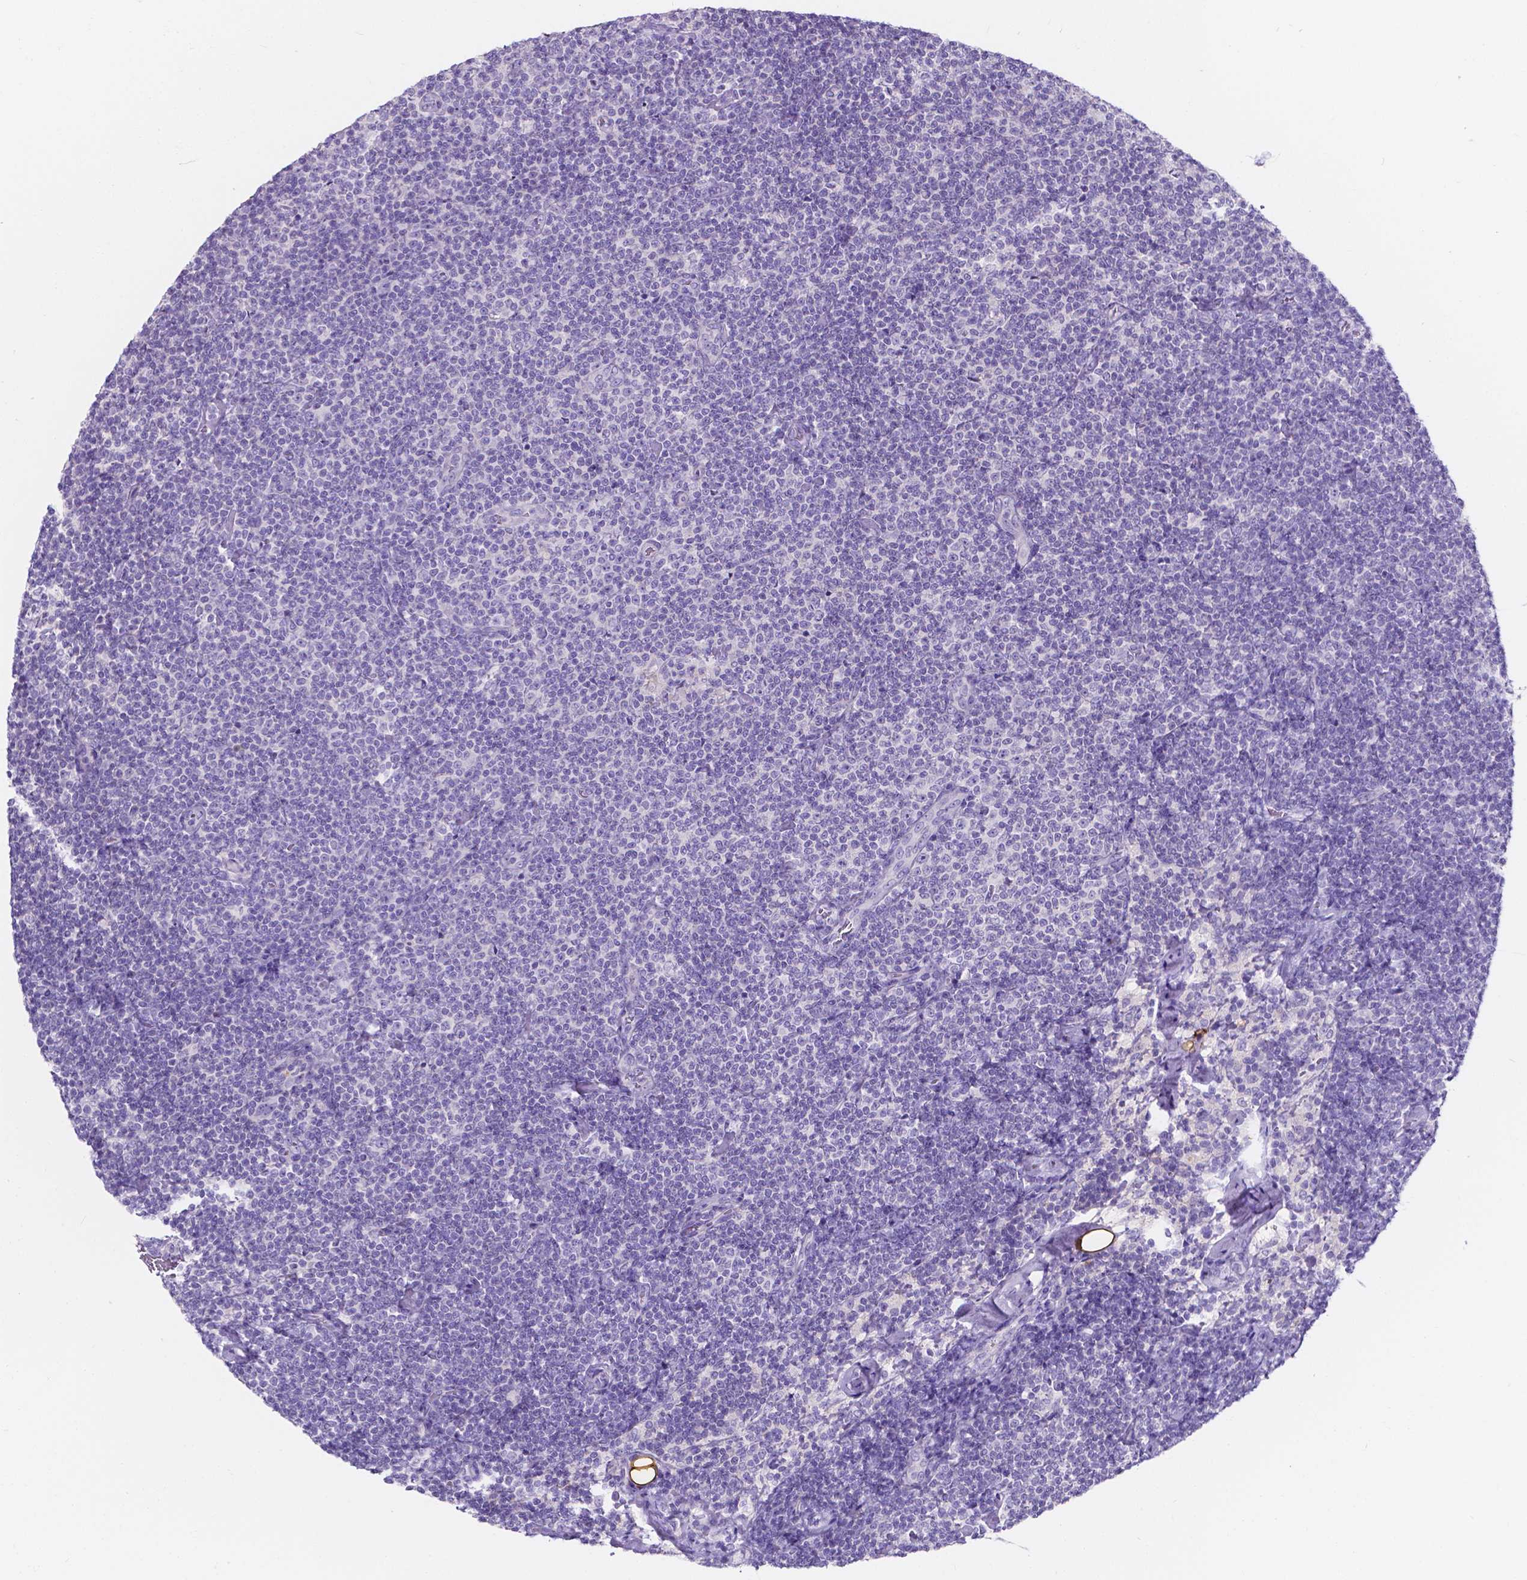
{"staining": {"intensity": "negative", "quantity": "none", "location": "none"}, "tissue": "lymphoma", "cell_type": "Tumor cells", "image_type": "cancer", "snomed": [{"axis": "morphology", "description": "Malignant lymphoma, non-Hodgkin's type, Low grade"}, {"axis": "topography", "description": "Lymph node"}], "caption": "The IHC micrograph has no significant positivity in tumor cells of malignant lymphoma, non-Hodgkin's type (low-grade) tissue.", "gene": "CLSTN2", "patient": {"sex": "male", "age": 81}}